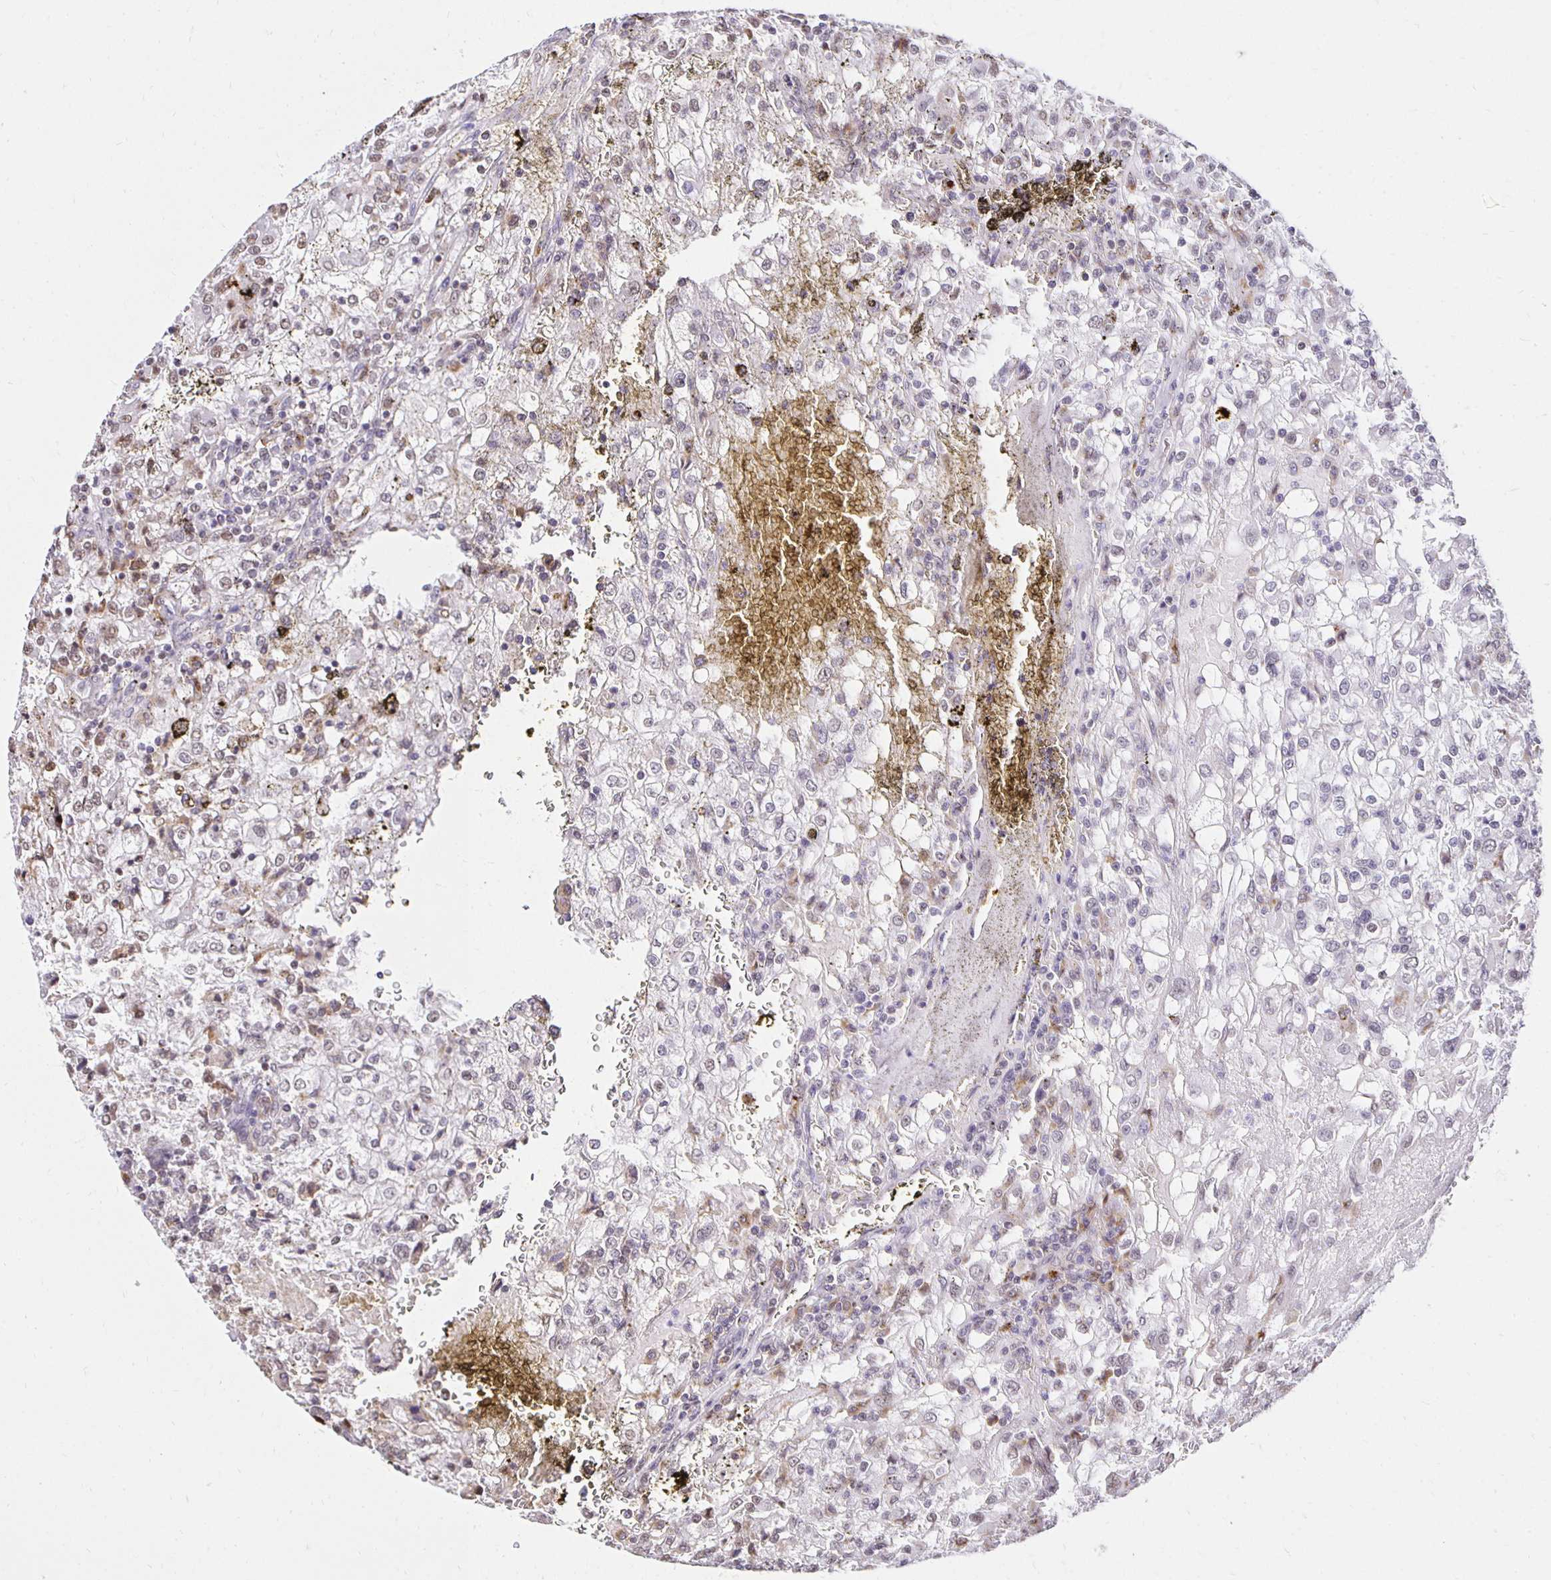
{"staining": {"intensity": "weak", "quantity": "25%-75%", "location": "nuclear"}, "tissue": "renal cancer", "cell_type": "Tumor cells", "image_type": "cancer", "snomed": [{"axis": "morphology", "description": "Adenocarcinoma, NOS"}, {"axis": "topography", "description": "Kidney"}], "caption": "Renal adenocarcinoma stained with a brown dye demonstrates weak nuclear positive staining in approximately 25%-75% of tumor cells.", "gene": "ZNF579", "patient": {"sex": "female", "age": 74}}